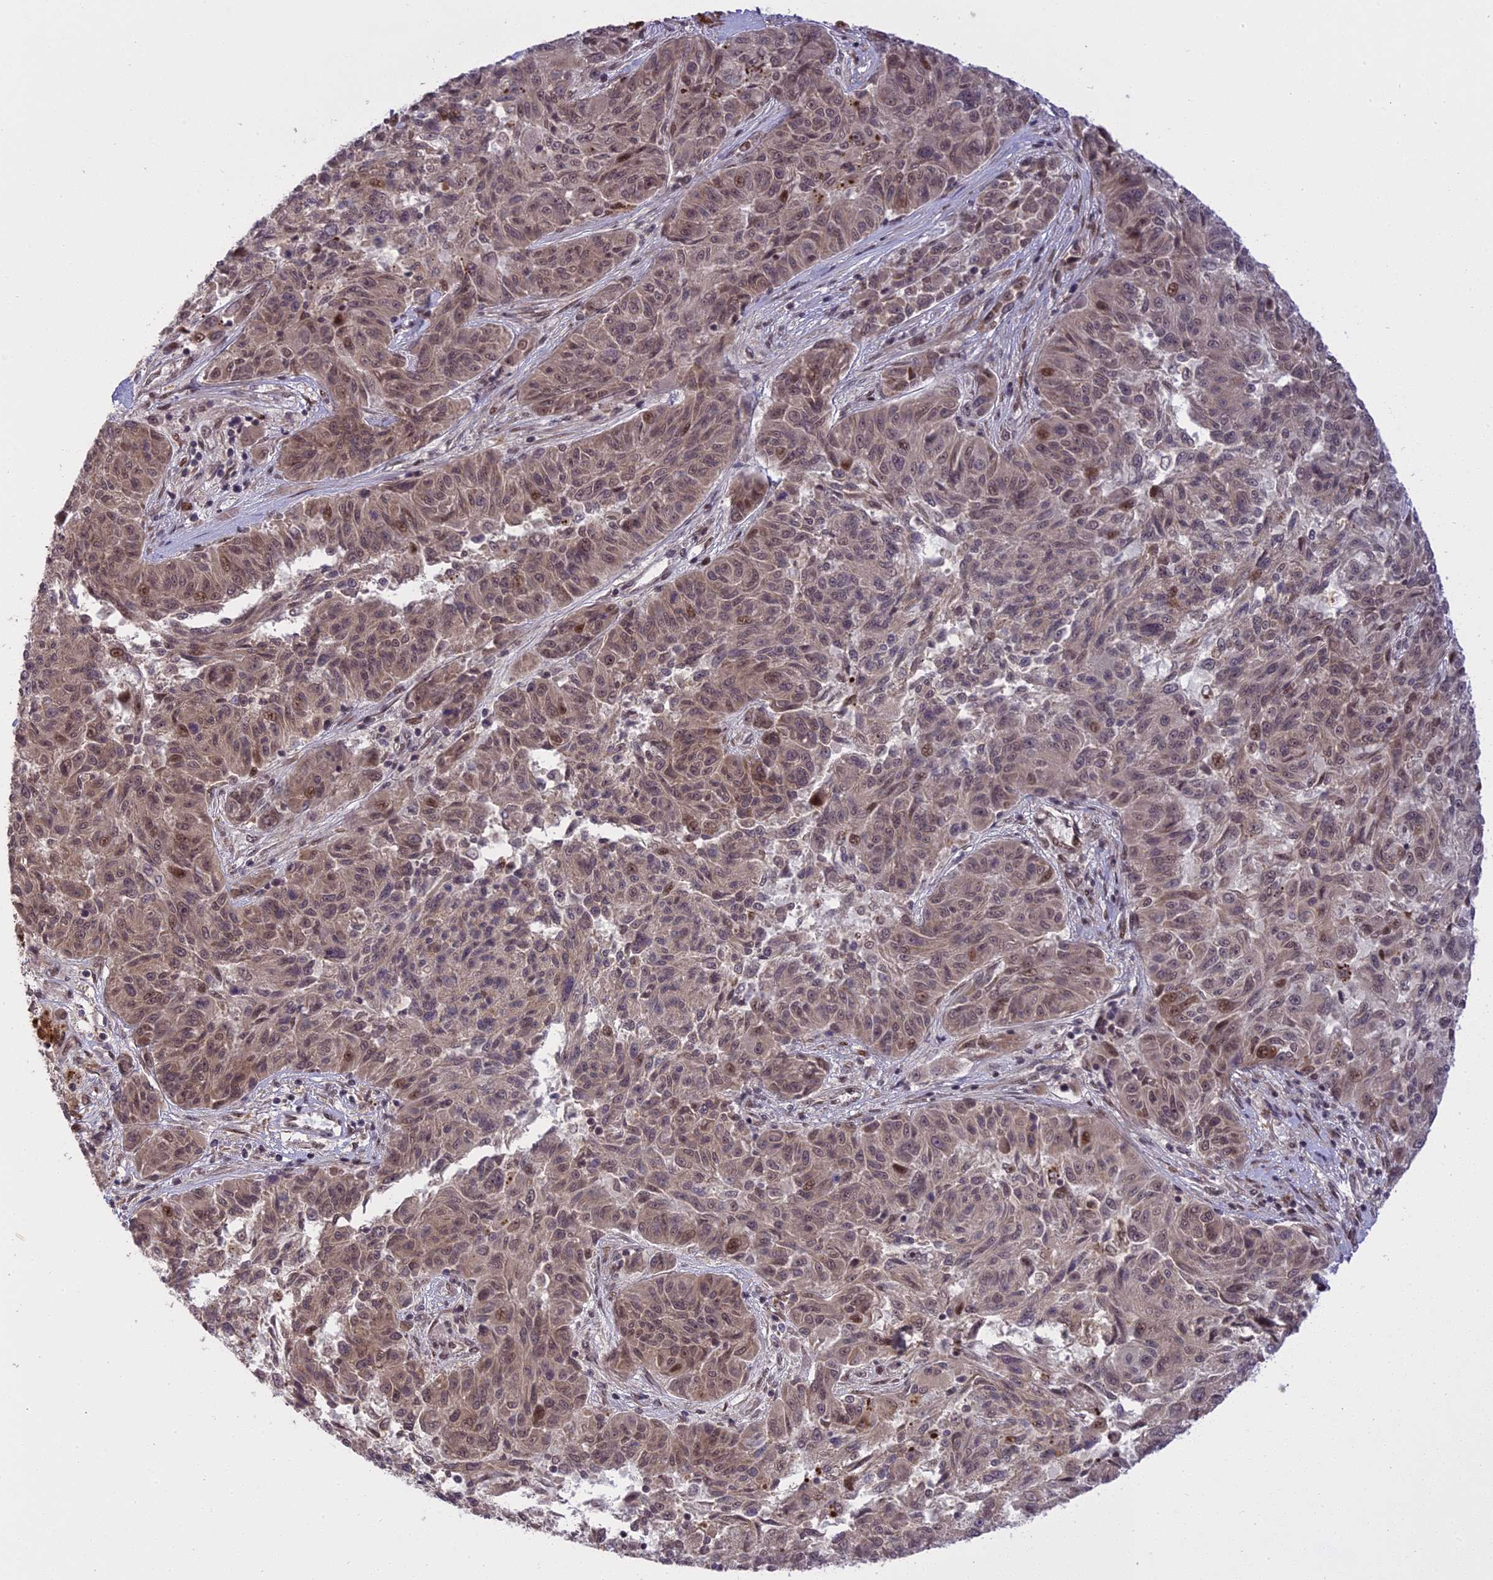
{"staining": {"intensity": "moderate", "quantity": "<25%", "location": "nuclear"}, "tissue": "melanoma", "cell_type": "Tumor cells", "image_type": "cancer", "snomed": [{"axis": "morphology", "description": "Malignant melanoma, NOS"}, {"axis": "topography", "description": "Skin"}], "caption": "Immunohistochemistry histopathology image of neoplastic tissue: human melanoma stained using immunohistochemistry (IHC) displays low levels of moderate protein expression localized specifically in the nuclear of tumor cells, appearing as a nuclear brown color.", "gene": "PRELID2", "patient": {"sex": "male", "age": 53}}